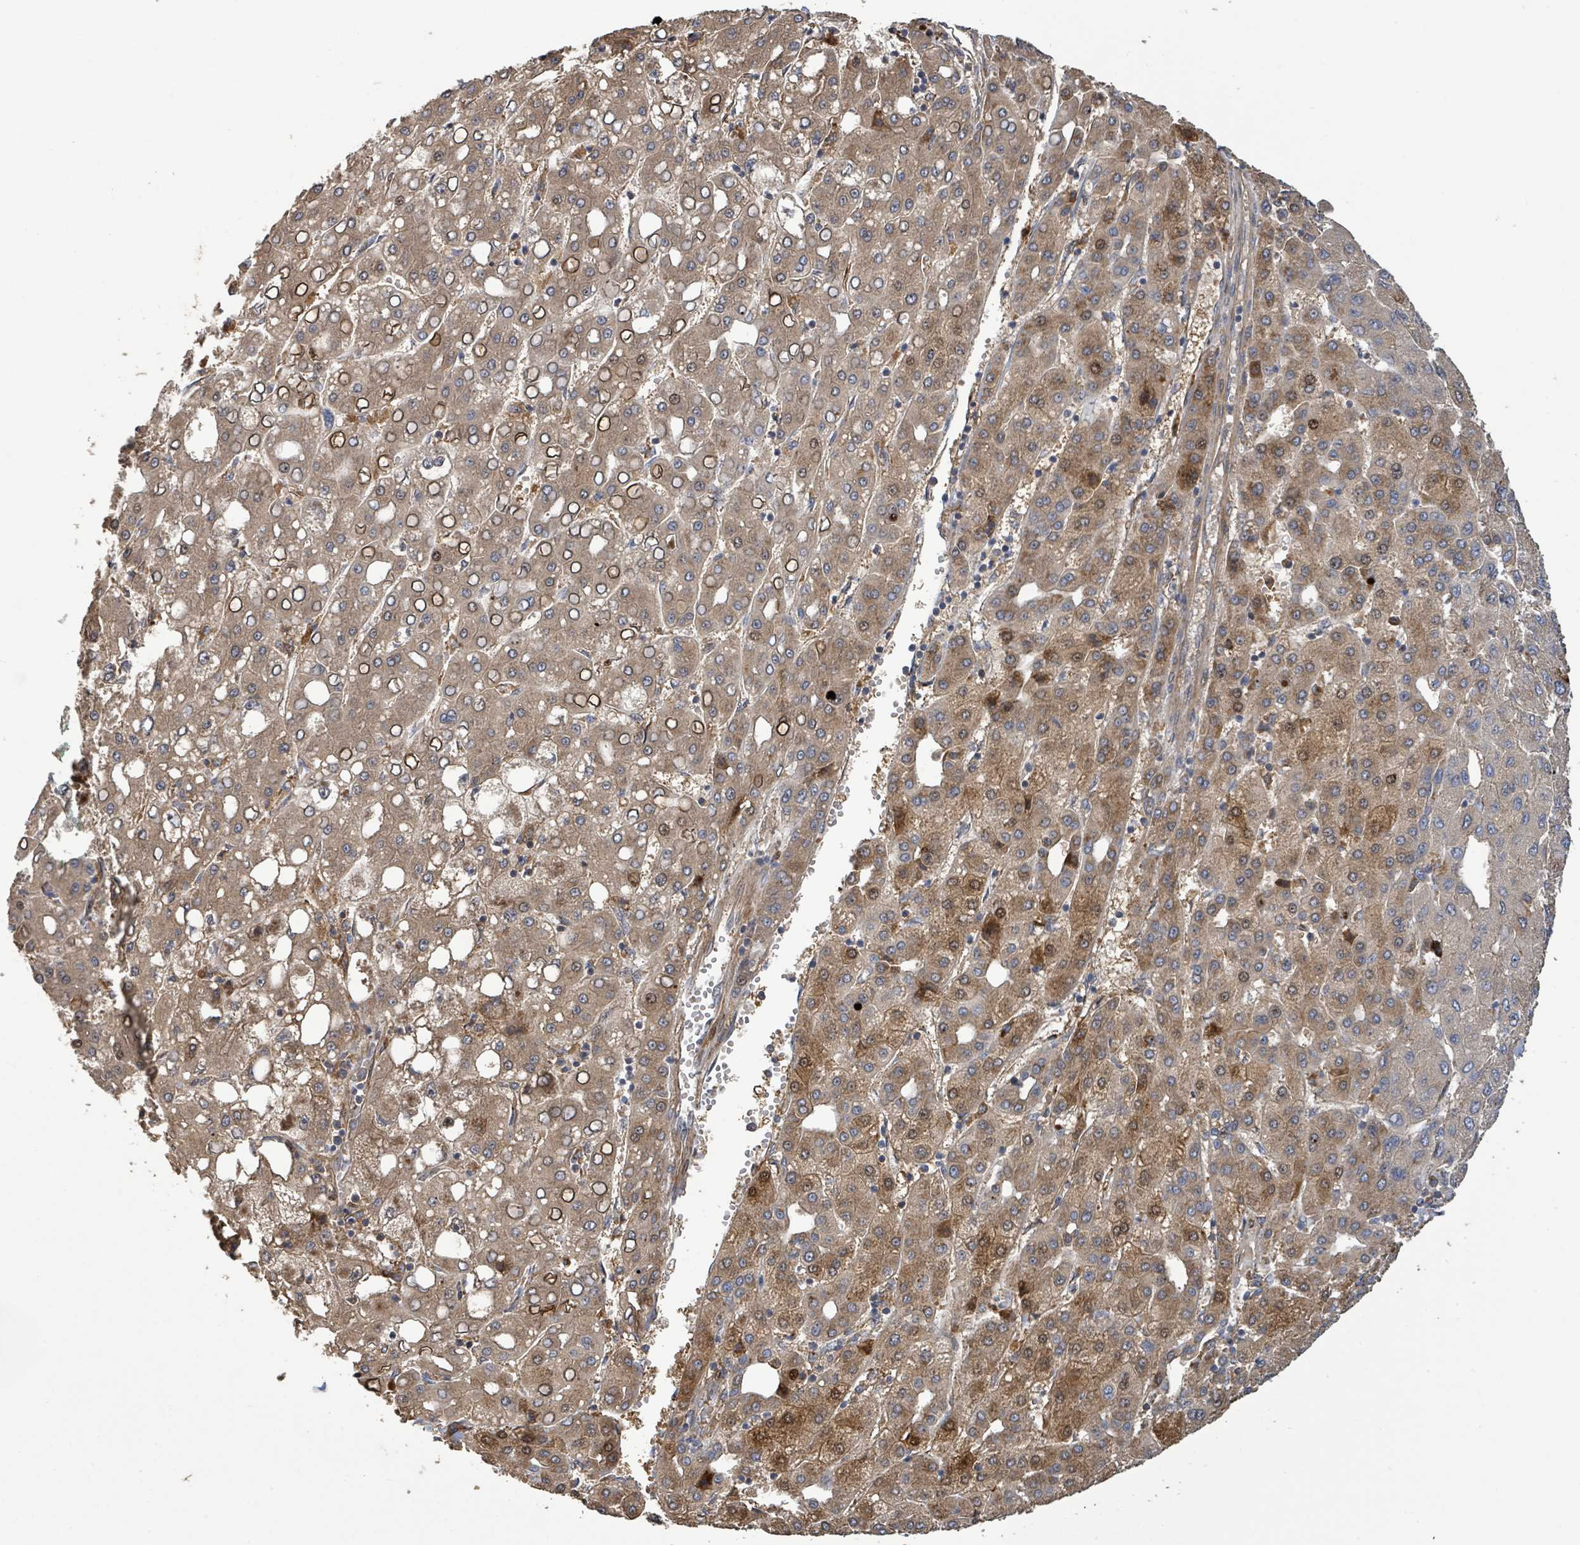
{"staining": {"intensity": "moderate", "quantity": ">75%", "location": "cytoplasmic/membranous,nuclear"}, "tissue": "liver cancer", "cell_type": "Tumor cells", "image_type": "cancer", "snomed": [{"axis": "morphology", "description": "Carcinoma, Hepatocellular, NOS"}, {"axis": "topography", "description": "Liver"}], "caption": "Liver hepatocellular carcinoma stained for a protein demonstrates moderate cytoplasmic/membranous and nuclear positivity in tumor cells.", "gene": "STARD4", "patient": {"sex": "male", "age": 65}}